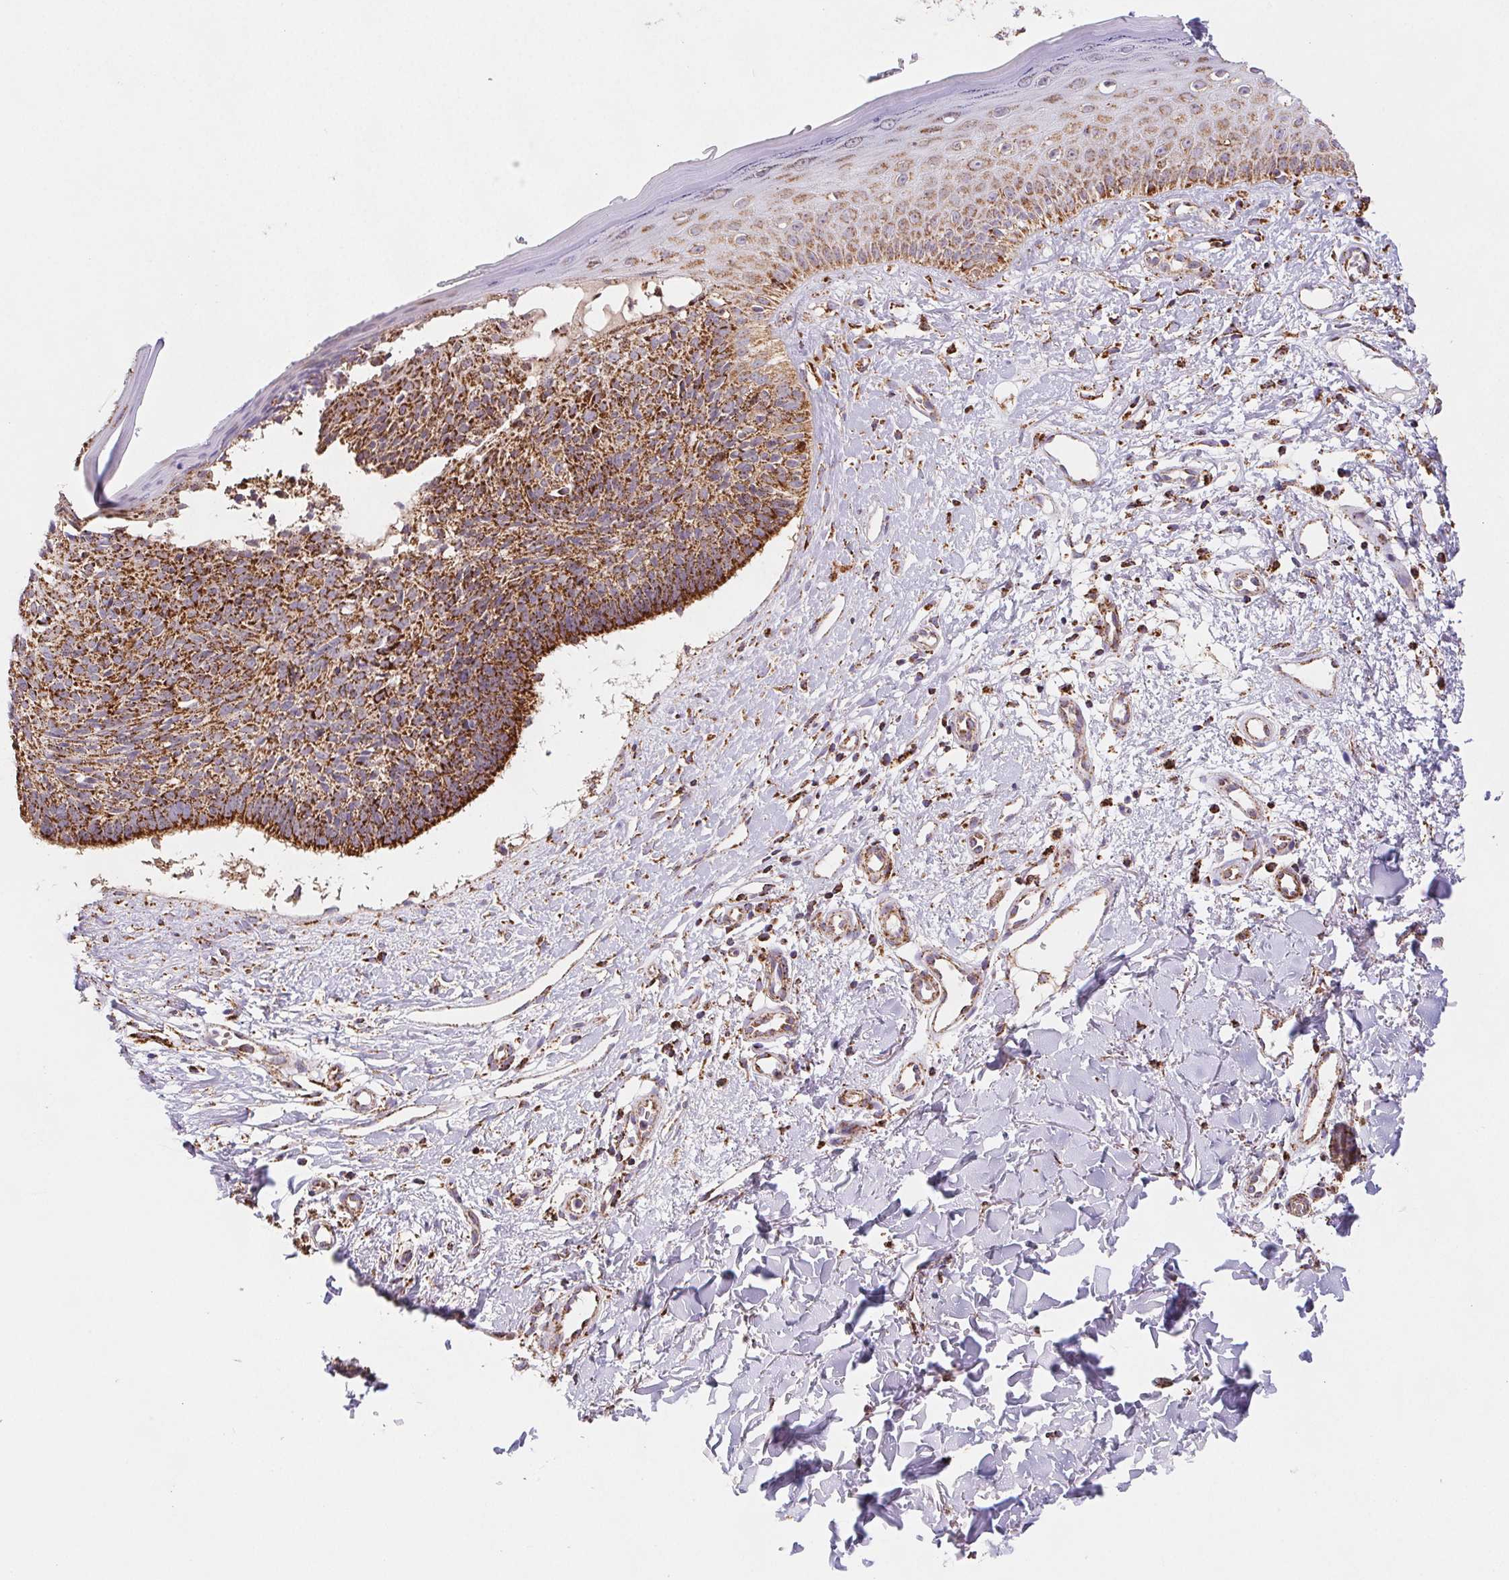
{"staining": {"intensity": "strong", "quantity": ">75%", "location": "cytoplasmic/membranous"}, "tissue": "skin cancer", "cell_type": "Tumor cells", "image_type": "cancer", "snomed": [{"axis": "morphology", "description": "Basal cell carcinoma"}, {"axis": "topography", "description": "Skin"}], "caption": "Strong cytoplasmic/membranous expression for a protein is identified in approximately >75% of tumor cells of skin basal cell carcinoma using IHC.", "gene": "NIPSNAP2", "patient": {"sex": "male", "age": 51}}